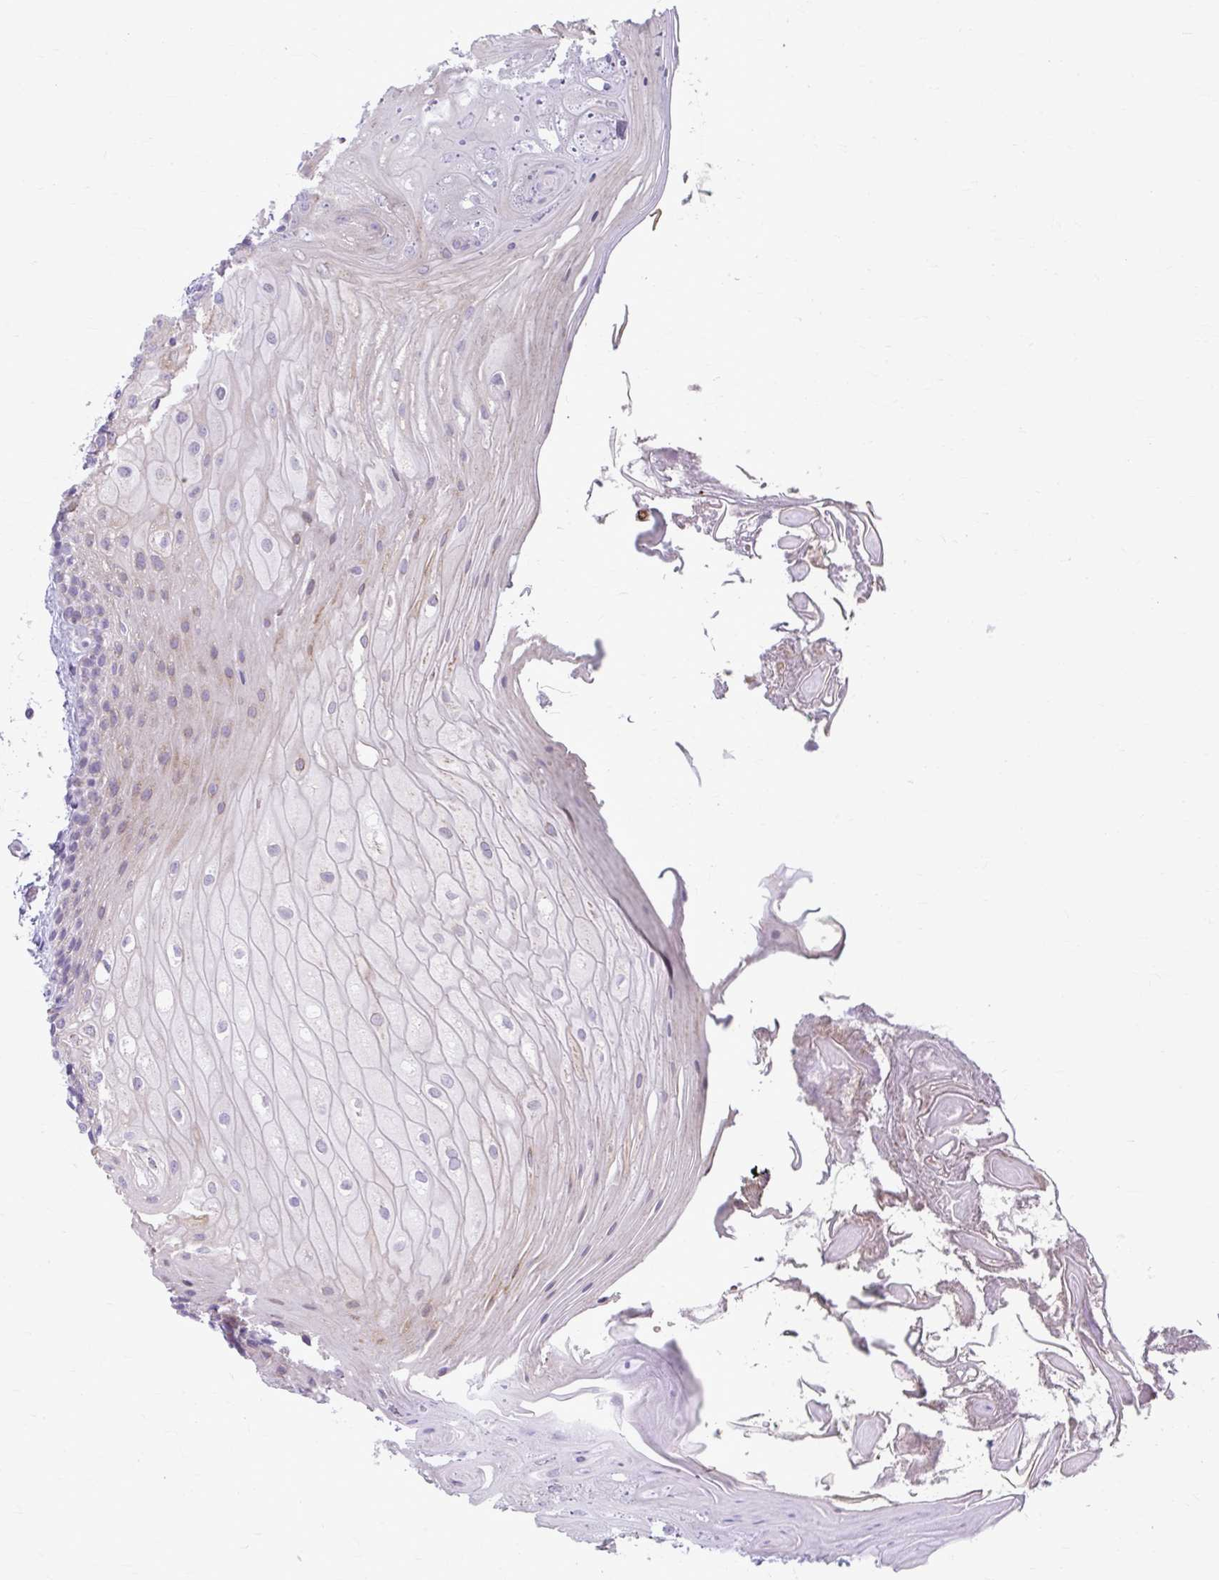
{"staining": {"intensity": "moderate", "quantity": "25%-75%", "location": "cytoplasmic/membranous"}, "tissue": "oral mucosa", "cell_type": "Squamous epithelial cells", "image_type": "normal", "snomed": [{"axis": "morphology", "description": "Normal tissue, NOS"}, {"axis": "topography", "description": "Oral tissue"}, {"axis": "topography", "description": "Tounge, NOS"}, {"axis": "topography", "description": "Head-Neck"}], "caption": "Human oral mucosa stained for a protein (brown) demonstrates moderate cytoplasmic/membranous positive expression in approximately 25%-75% of squamous epithelial cells.", "gene": "MSMO1", "patient": {"sex": "female", "age": 84}}